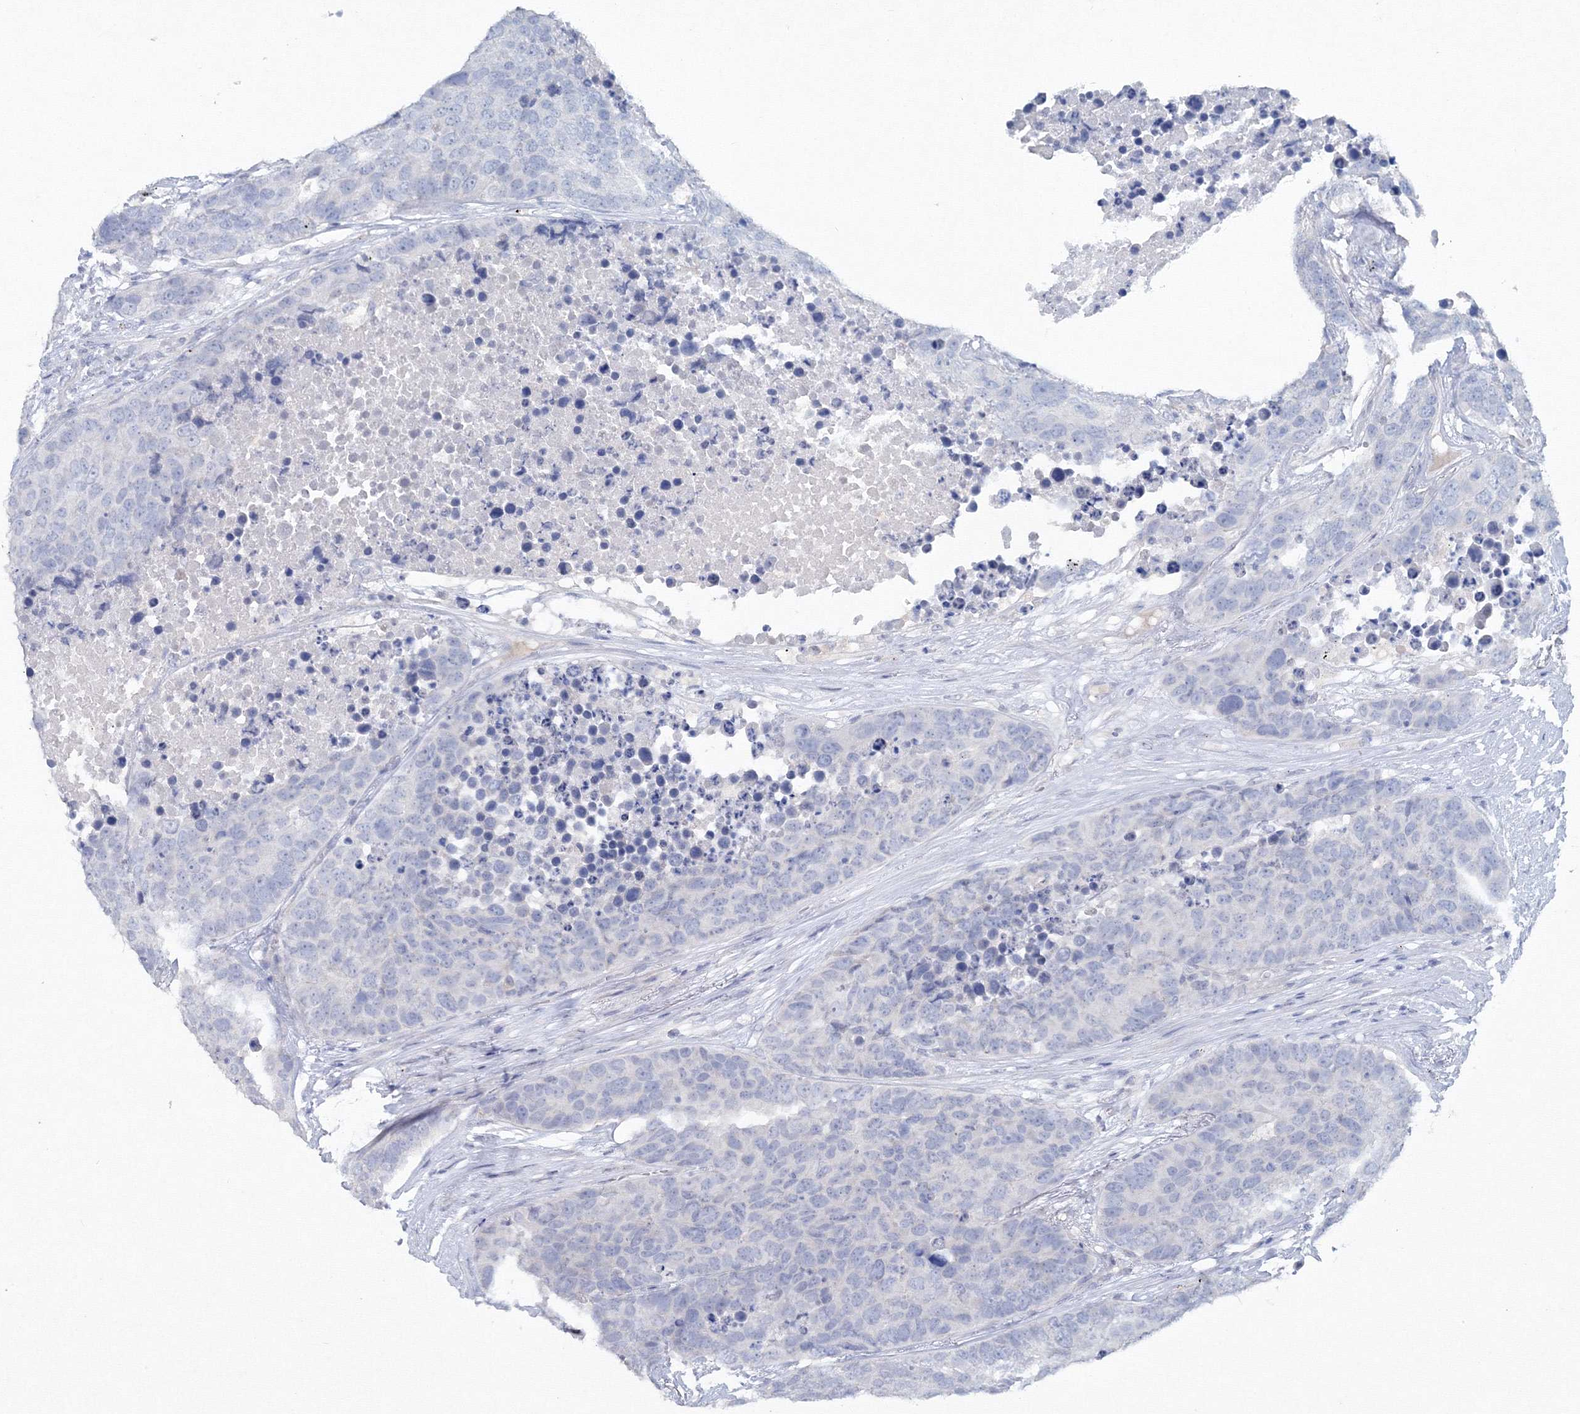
{"staining": {"intensity": "negative", "quantity": "none", "location": "none"}, "tissue": "carcinoid", "cell_type": "Tumor cells", "image_type": "cancer", "snomed": [{"axis": "morphology", "description": "Carcinoid, malignant, NOS"}, {"axis": "topography", "description": "Lung"}], "caption": "This is an immunohistochemistry image of human carcinoid. There is no staining in tumor cells.", "gene": "GCKR", "patient": {"sex": "male", "age": 60}}